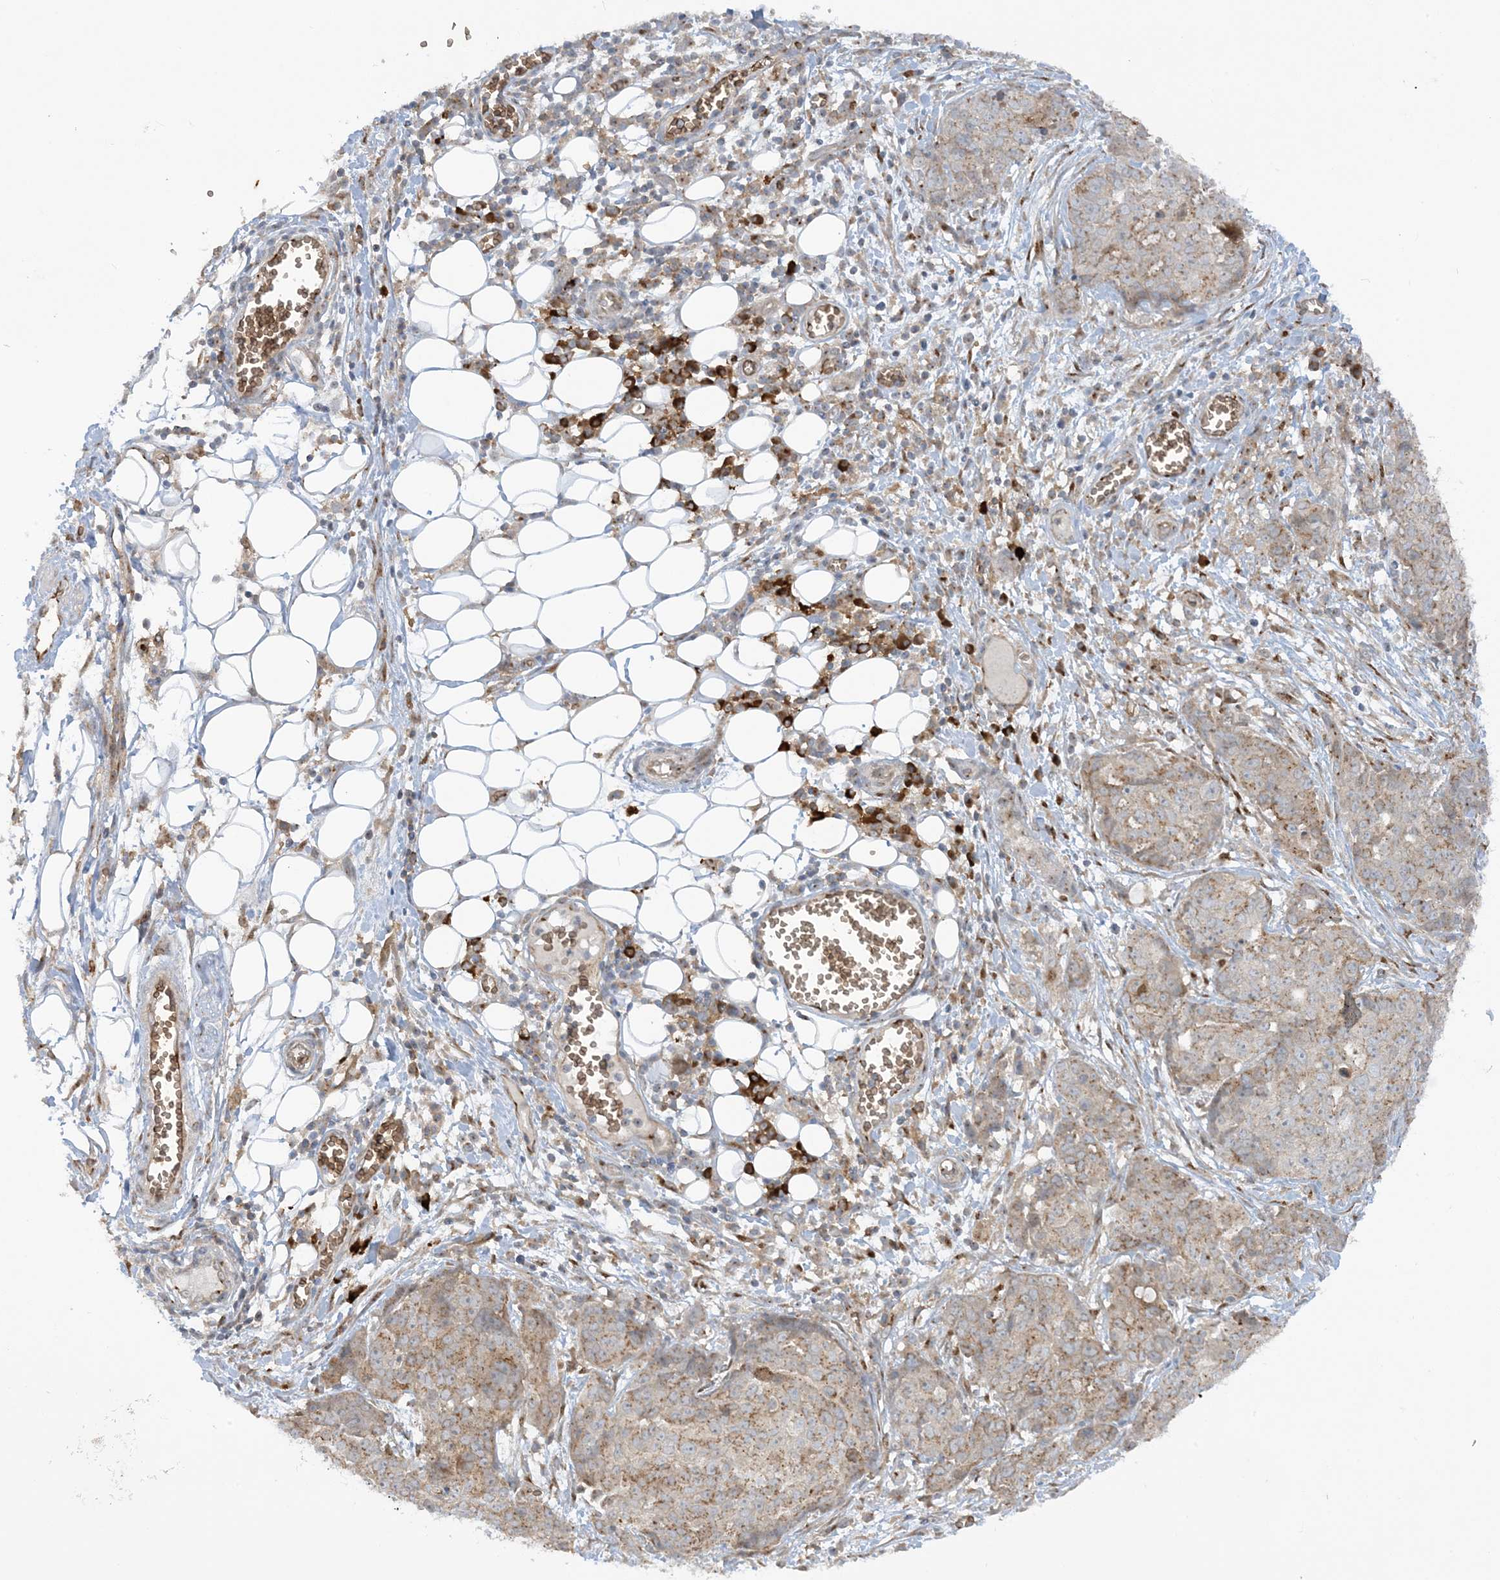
{"staining": {"intensity": "moderate", "quantity": ">75%", "location": "cytoplasmic/membranous"}, "tissue": "ovarian cancer", "cell_type": "Tumor cells", "image_type": "cancer", "snomed": [{"axis": "morphology", "description": "Cystadenocarcinoma, serous, NOS"}, {"axis": "topography", "description": "Soft tissue"}, {"axis": "topography", "description": "Ovary"}], "caption": "Immunohistochemistry (IHC) of human ovarian serous cystadenocarcinoma reveals medium levels of moderate cytoplasmic/membranous staining in approximately >75% of tumor cells.", "gene": "RPP40", "patient": {"sex": "female", "age": 57}}